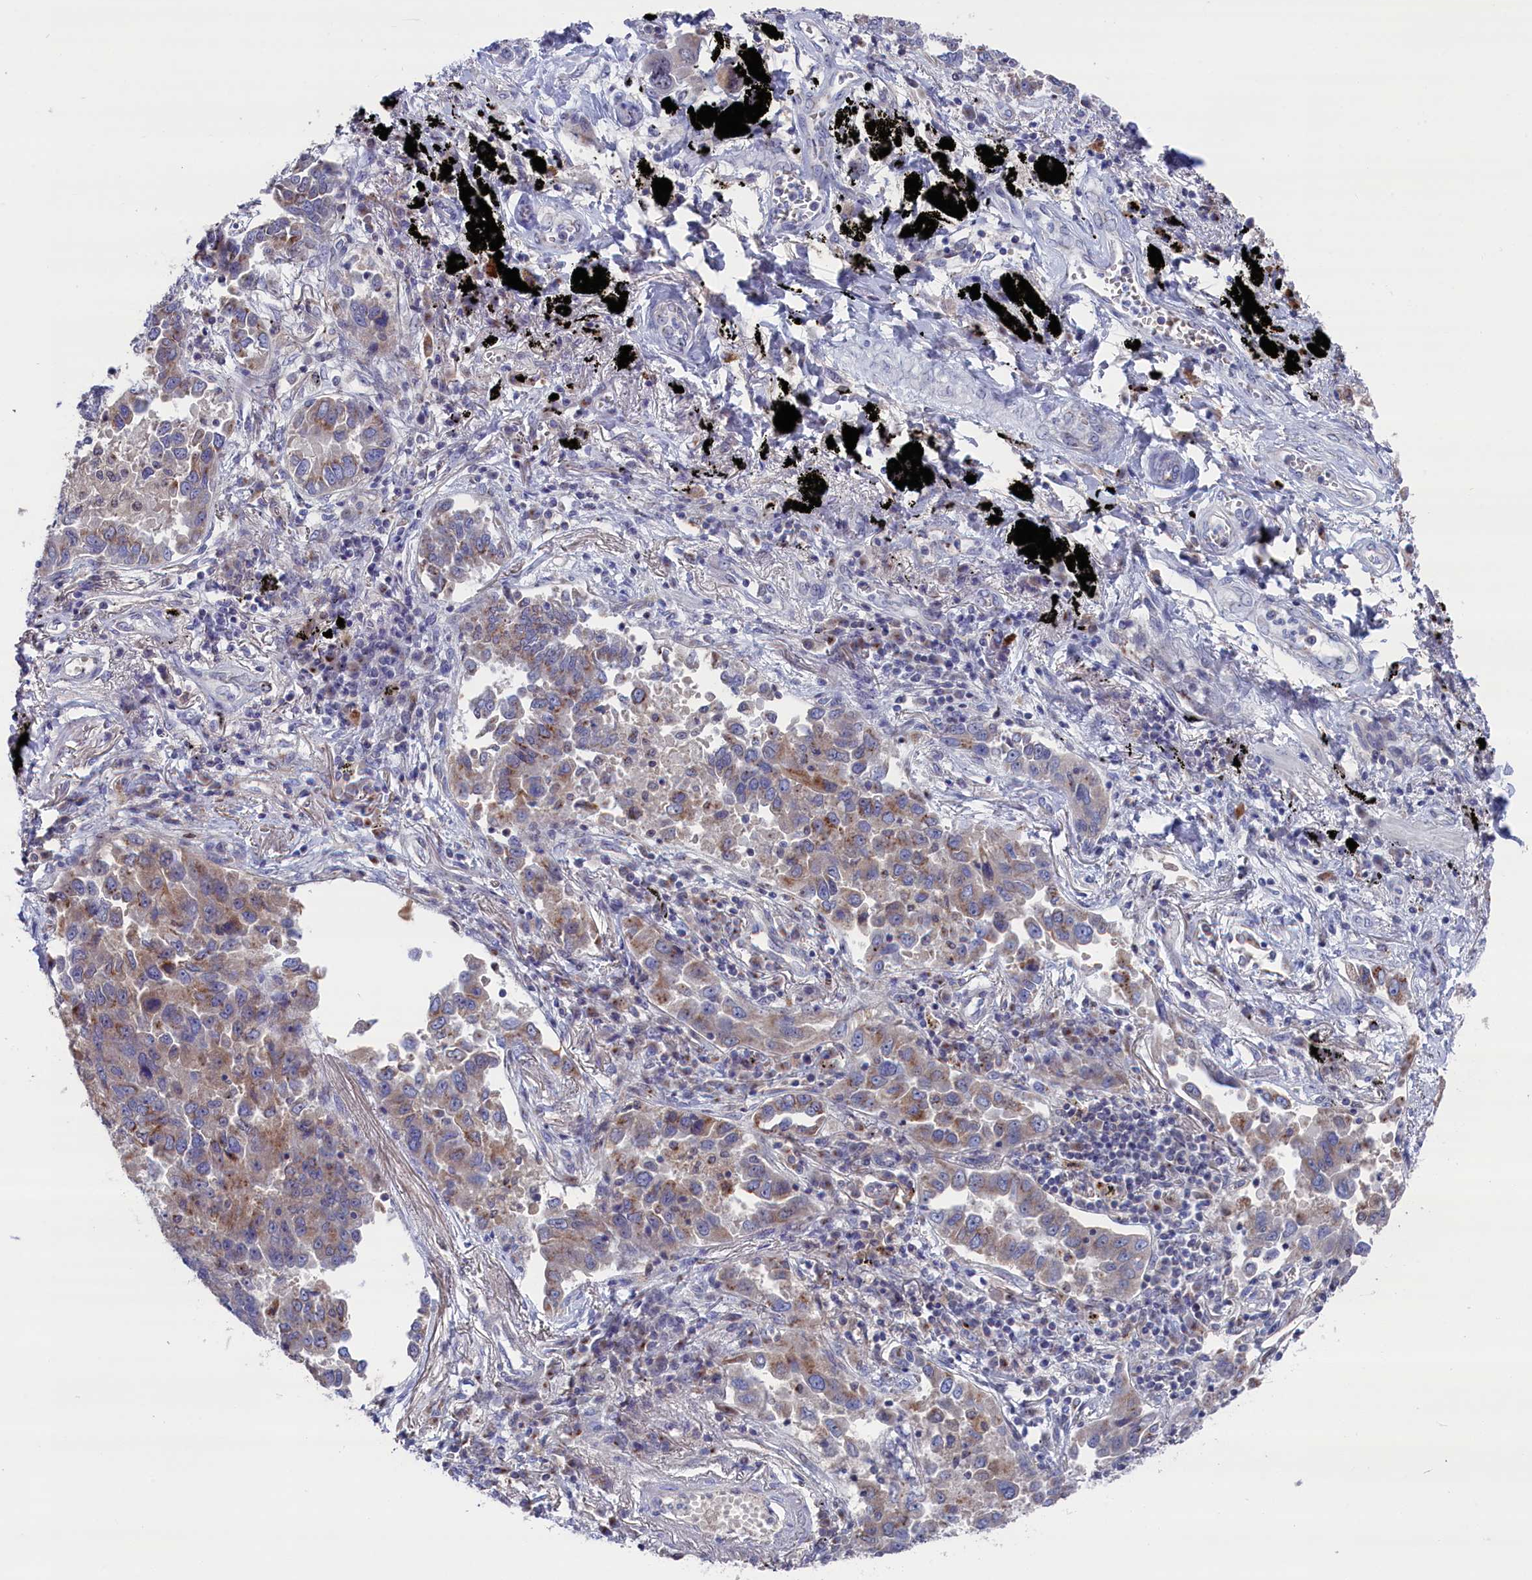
{"staining": {"intensity": "moderate", "quantity": "<25%", "location": "cytoplasmic/membranous"}, "tissue": "lung cancer", "cell_type": "Tumor cells", "image_type": "cancer", "snomed": [{"axis": "morphology", "description": "Adenocarcinoma, NOS"}, {"axis": "topography", "description": "Lung"}], "caption": "A brown stain labels moderate cytoplasmic/membranous expression of a protein in human lung cancer (adenocarcinoma) tumor cells.", "gene": "GPR108", "patient": {"sex": "male", "age": 67}}